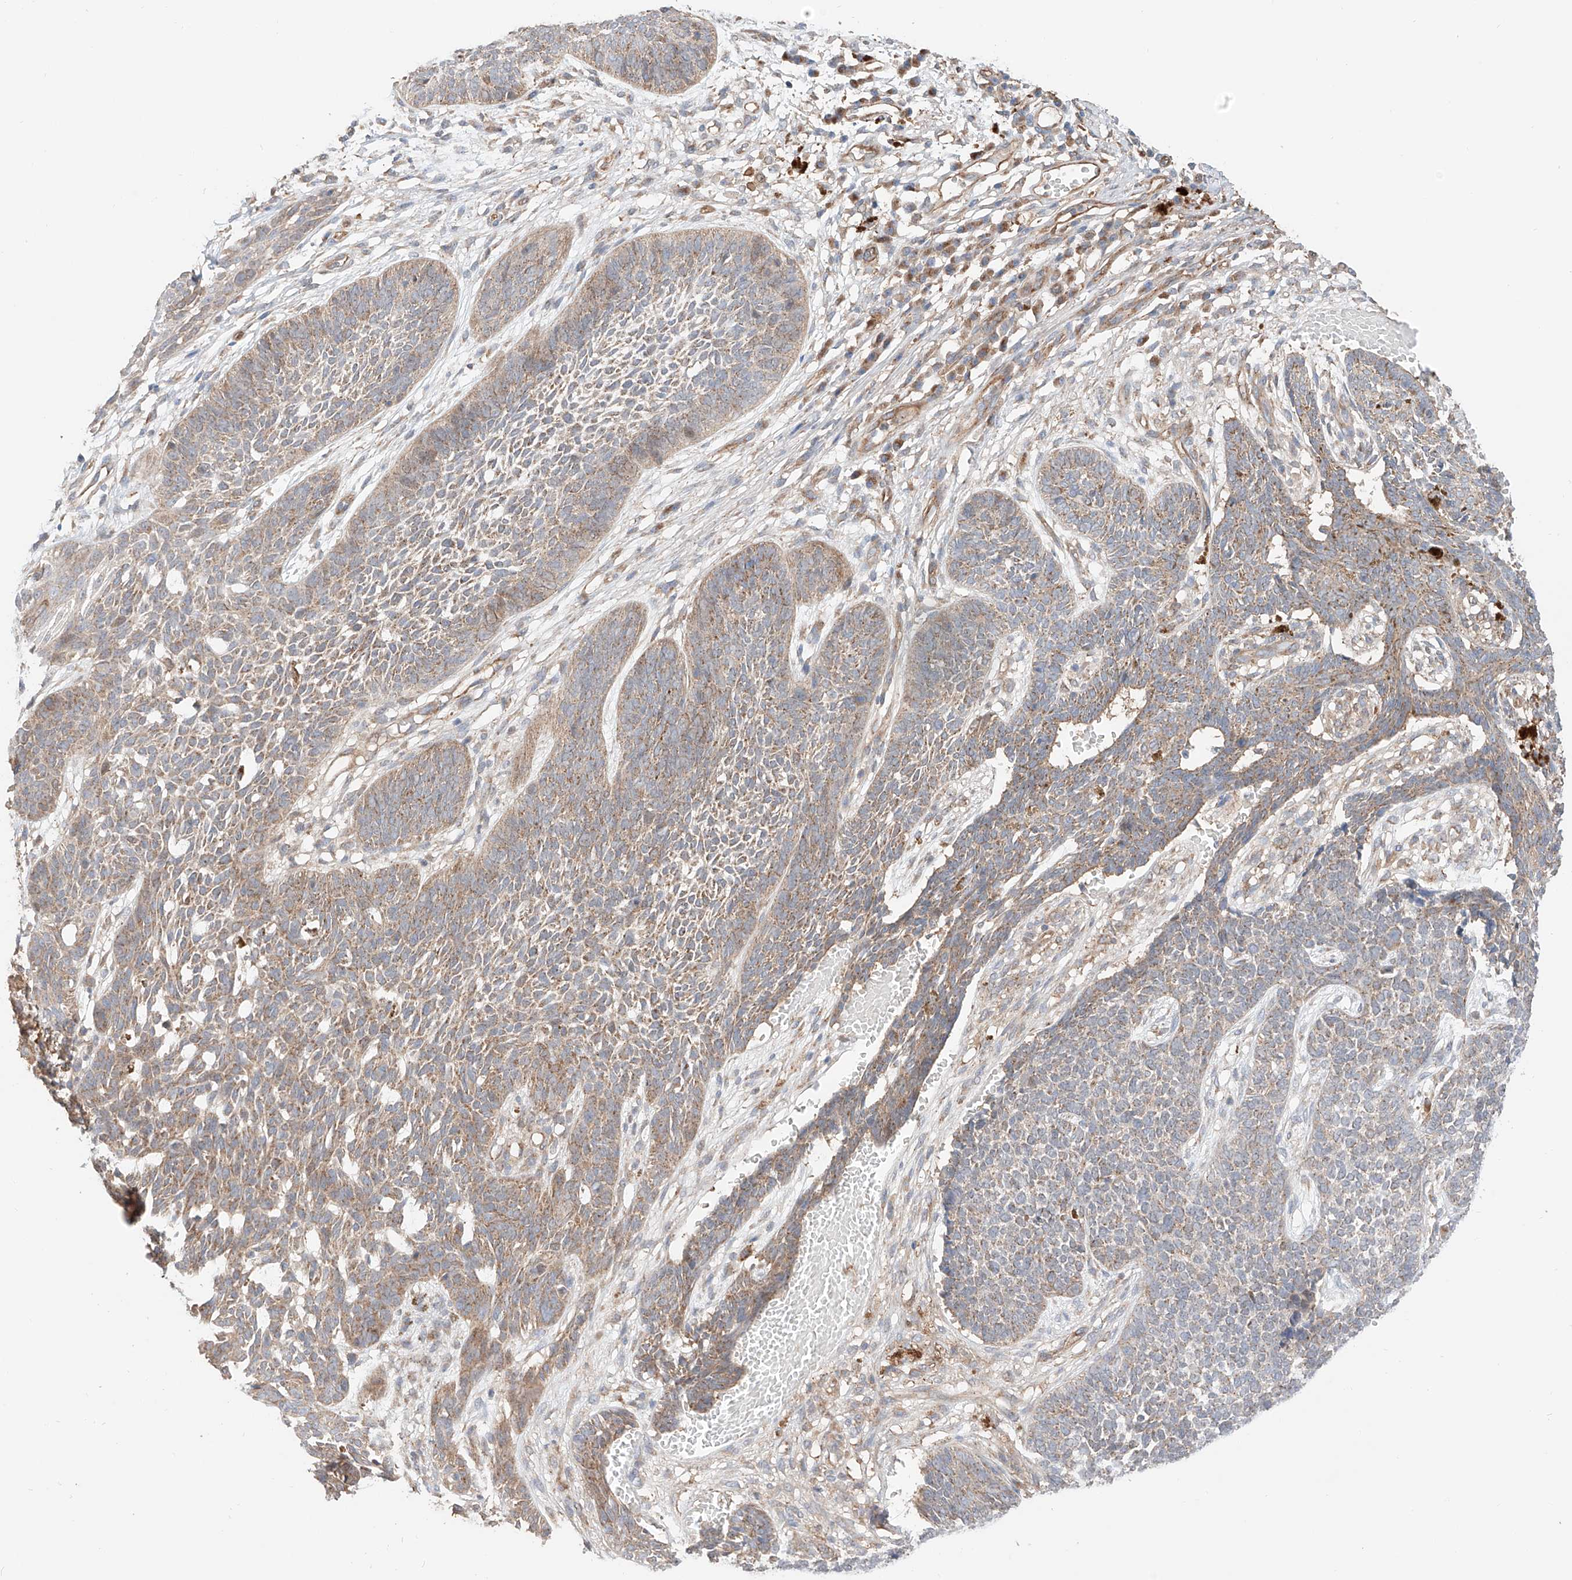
{"staining": {"intensity": "moderate", "quantity": "25%-75%", "location": "cytoplasmic/membranous"}, "tissue": "skin cancer", "cell_type": "Tumor cells", "image_type": "cancer", "snomed": [{"axis": "morphology", "description": "Basal cell carcinoma"}, {"axis": "topography", "description": "Skin"}], "caption": "Basal cell carcinoma (skin) stained for a protein exhibits moderate cytoplasmic/membranous positivity in tumor cells. The staining was performed using DAB (3,3'-diaminobenzidine) to visualize the protein expression in brown, while the nuclei were stained in blue with hematoxylin (Magnification: 20x).", "gene": "MOSPD1", "patient": {"sex": "female", "age": 84}}